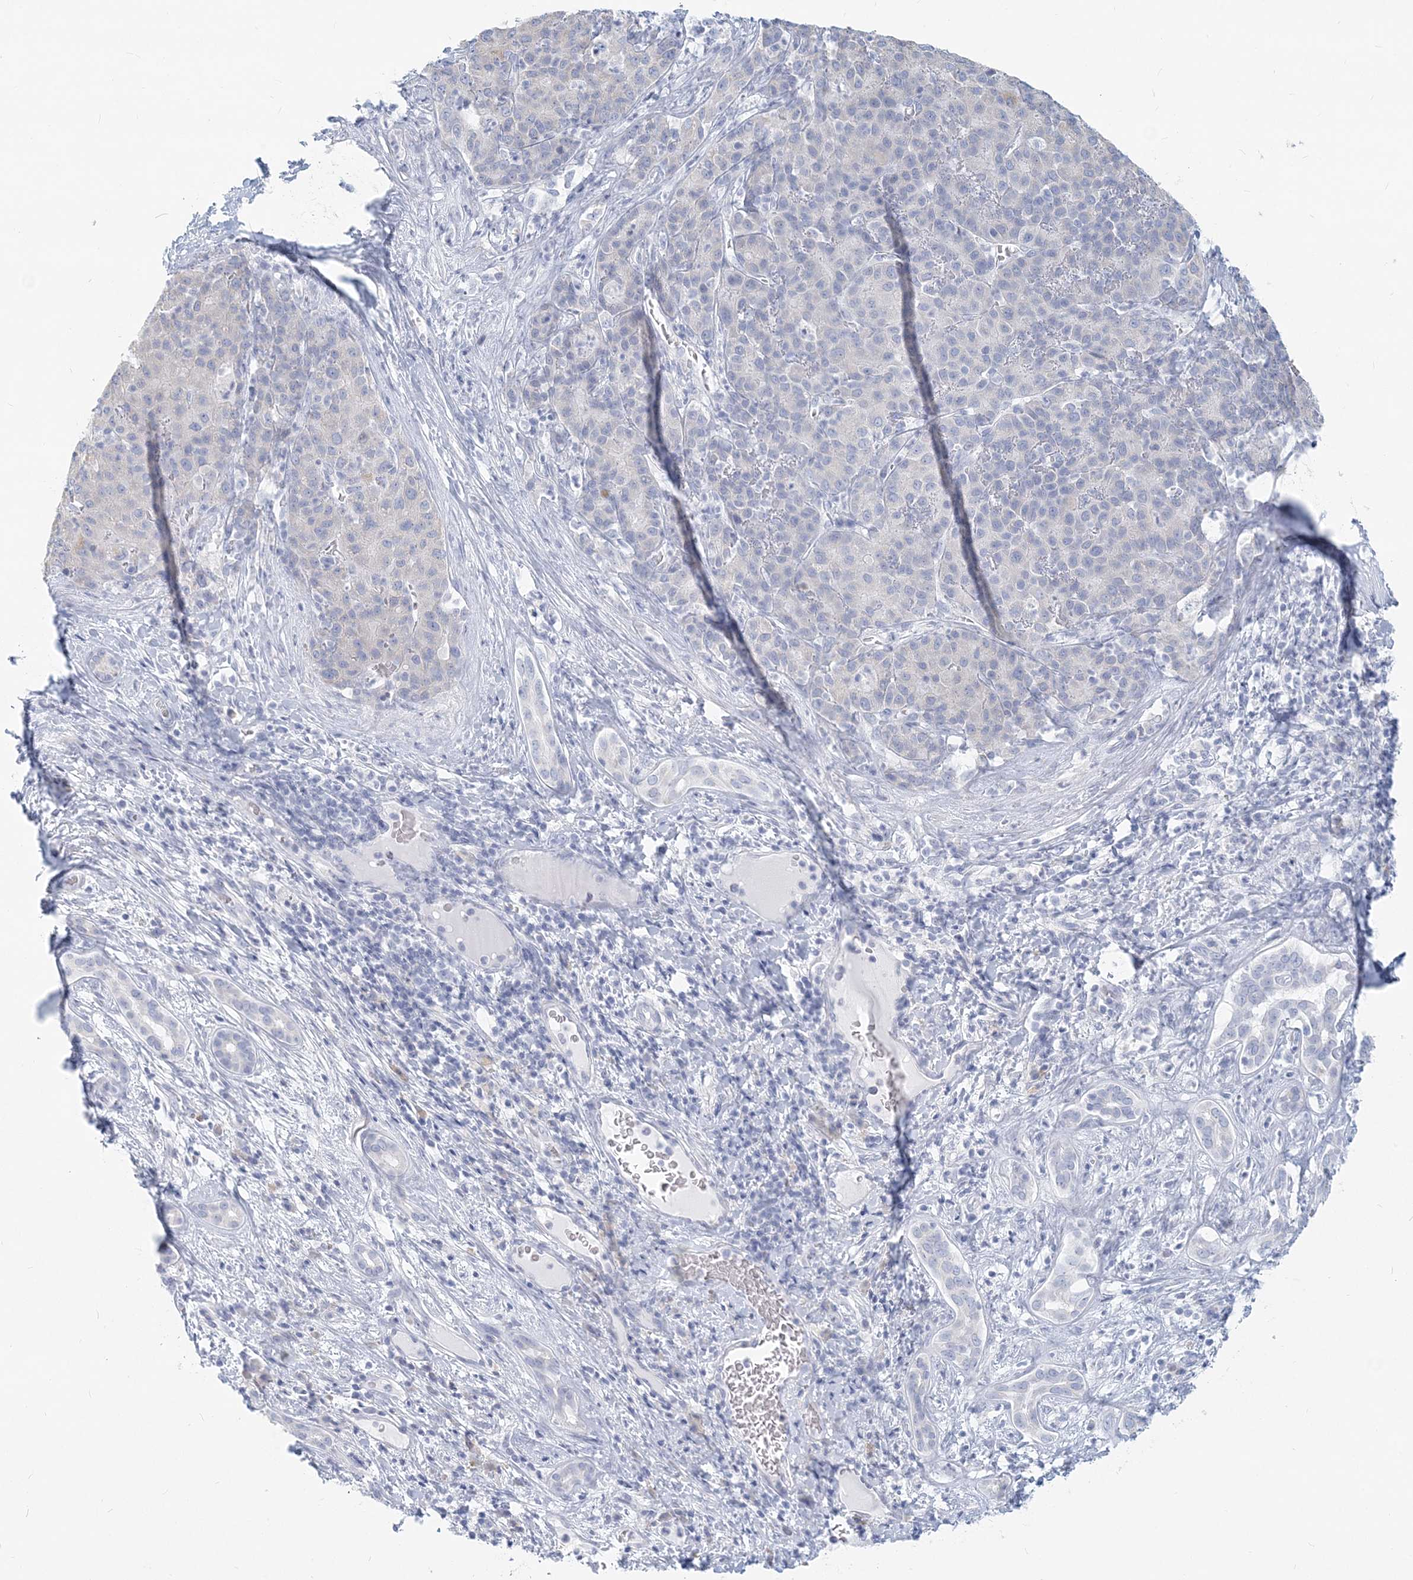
{"staining": {"intensity": "negative", "quantity": "none", "location": "none"}, "tissue": "liver cancer", "cell_type": "Tumor cells", "image_type": "cancer", "snomed": [{"axis": "morphology", "description": "Carcinoma, Hepatocellular, NOS"}, {"axis": "topography", "description": "Liver"}], "caption": "Tumor cells show no significant protein positivity in liver hepatocellular carcinoma.", "gene": "CSN1S1", "patient": {"sex": "male", "age": 65}}